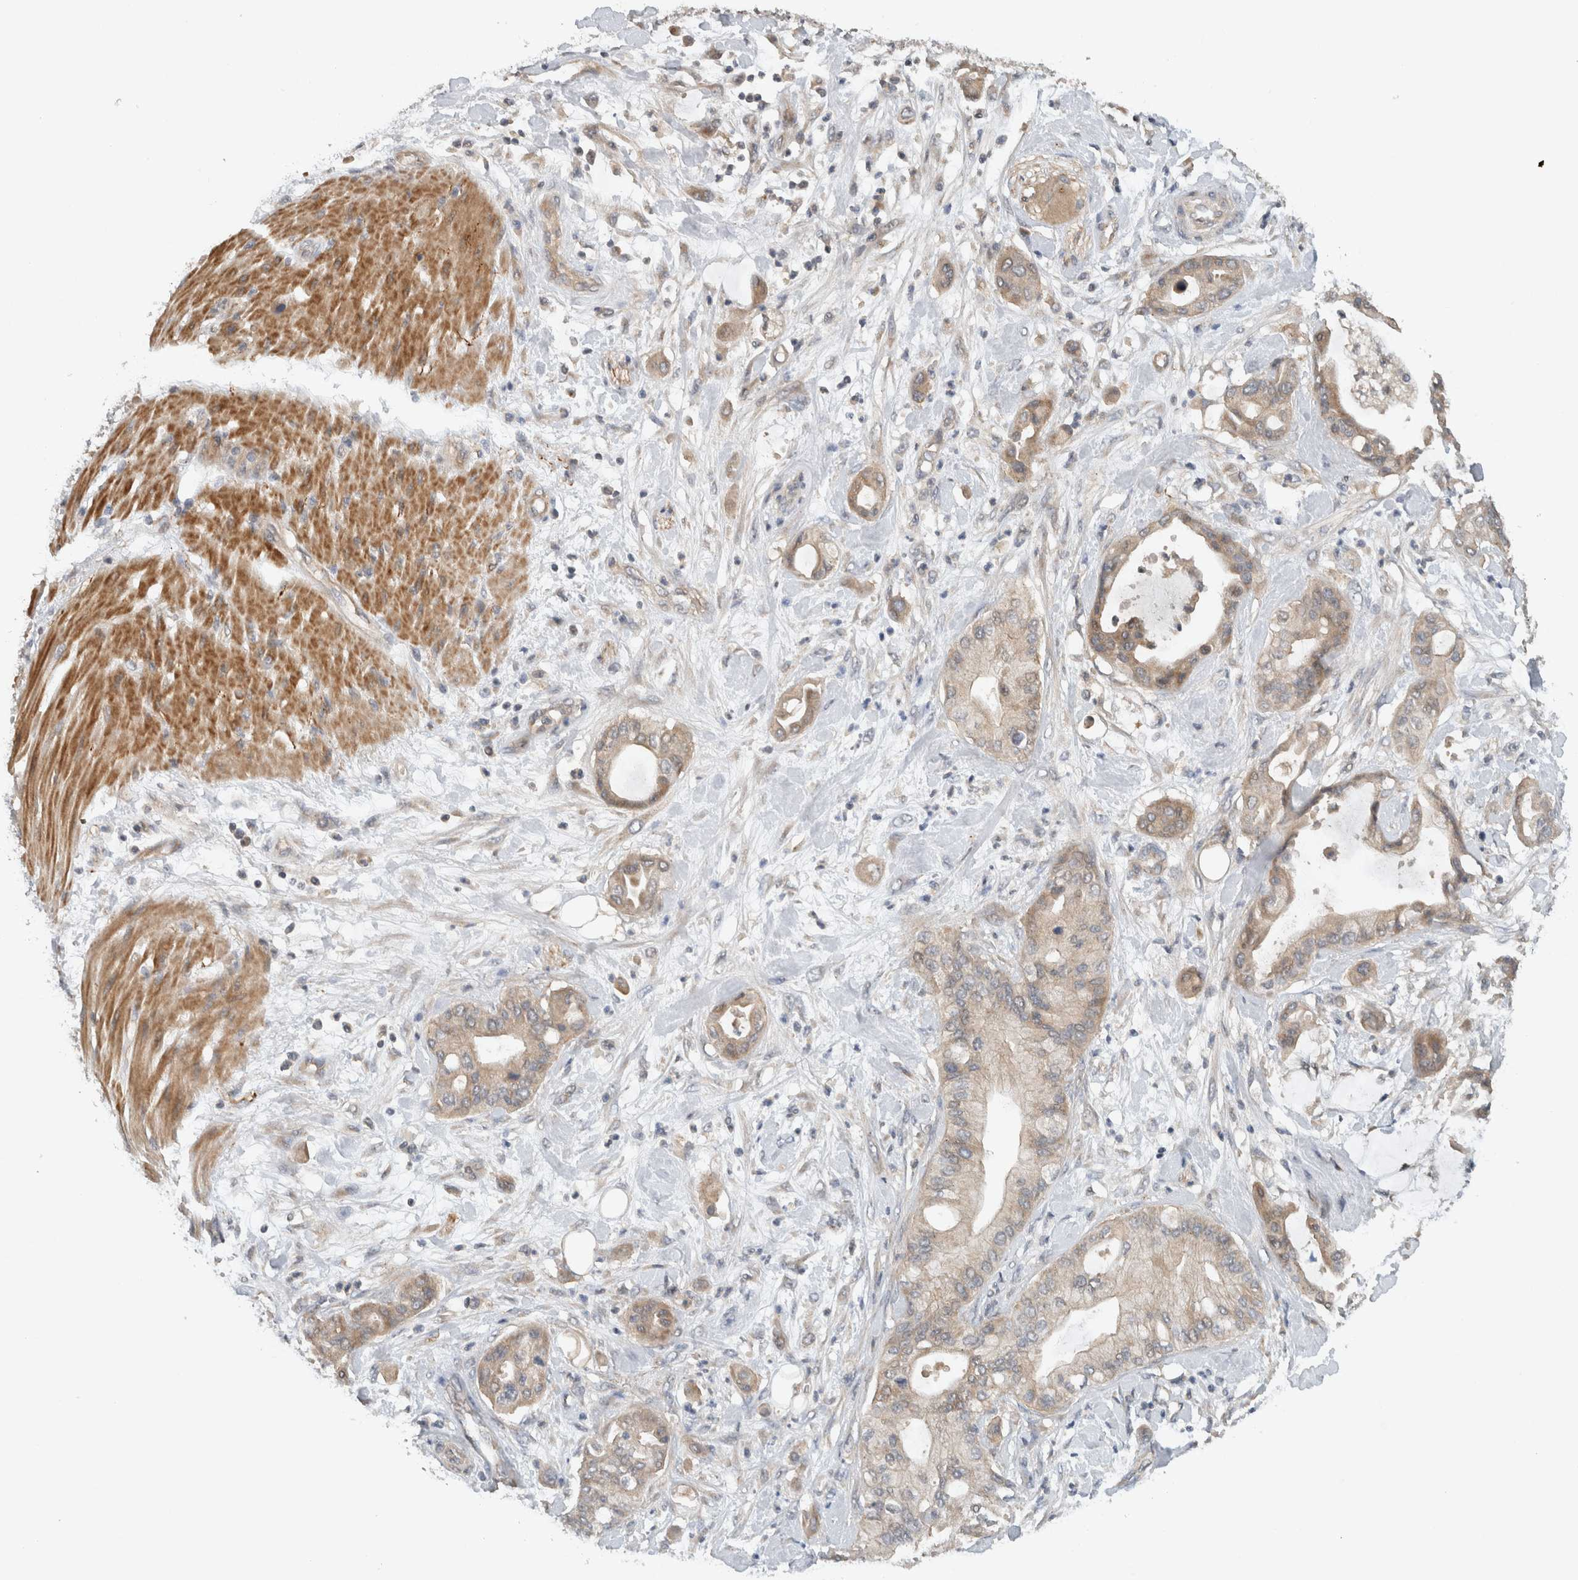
{"staining": {"intensity": "weak", "quantity": "25%-75%", "location": "cytoplasmic/membranous"}, "tissue": "pancreatic cancer", "cell_type": "Tumor cells", "image_type": "cancer", "snomed": [{"axis": "morphology", "description": "Adenocarcinoma, NOS"}, {"axis": "morphology", "description": "Adenocarcinoma, metastatic, NOS"}, {"axis": "topography", "description": "Lymph node"}, {"axis": "topography", "description": "Pancreas"}, {"axis": "topography", "description": "Duodenum"}], "caption": "Weak cytoplasmic/membranous expression is appreciated in about 25%-75% of tumor cells in pancreatic cancer (metastatic adenocarcinoma).", "gene": "ERCC6L2", "patient": {"sex": "female", "age": 64}}